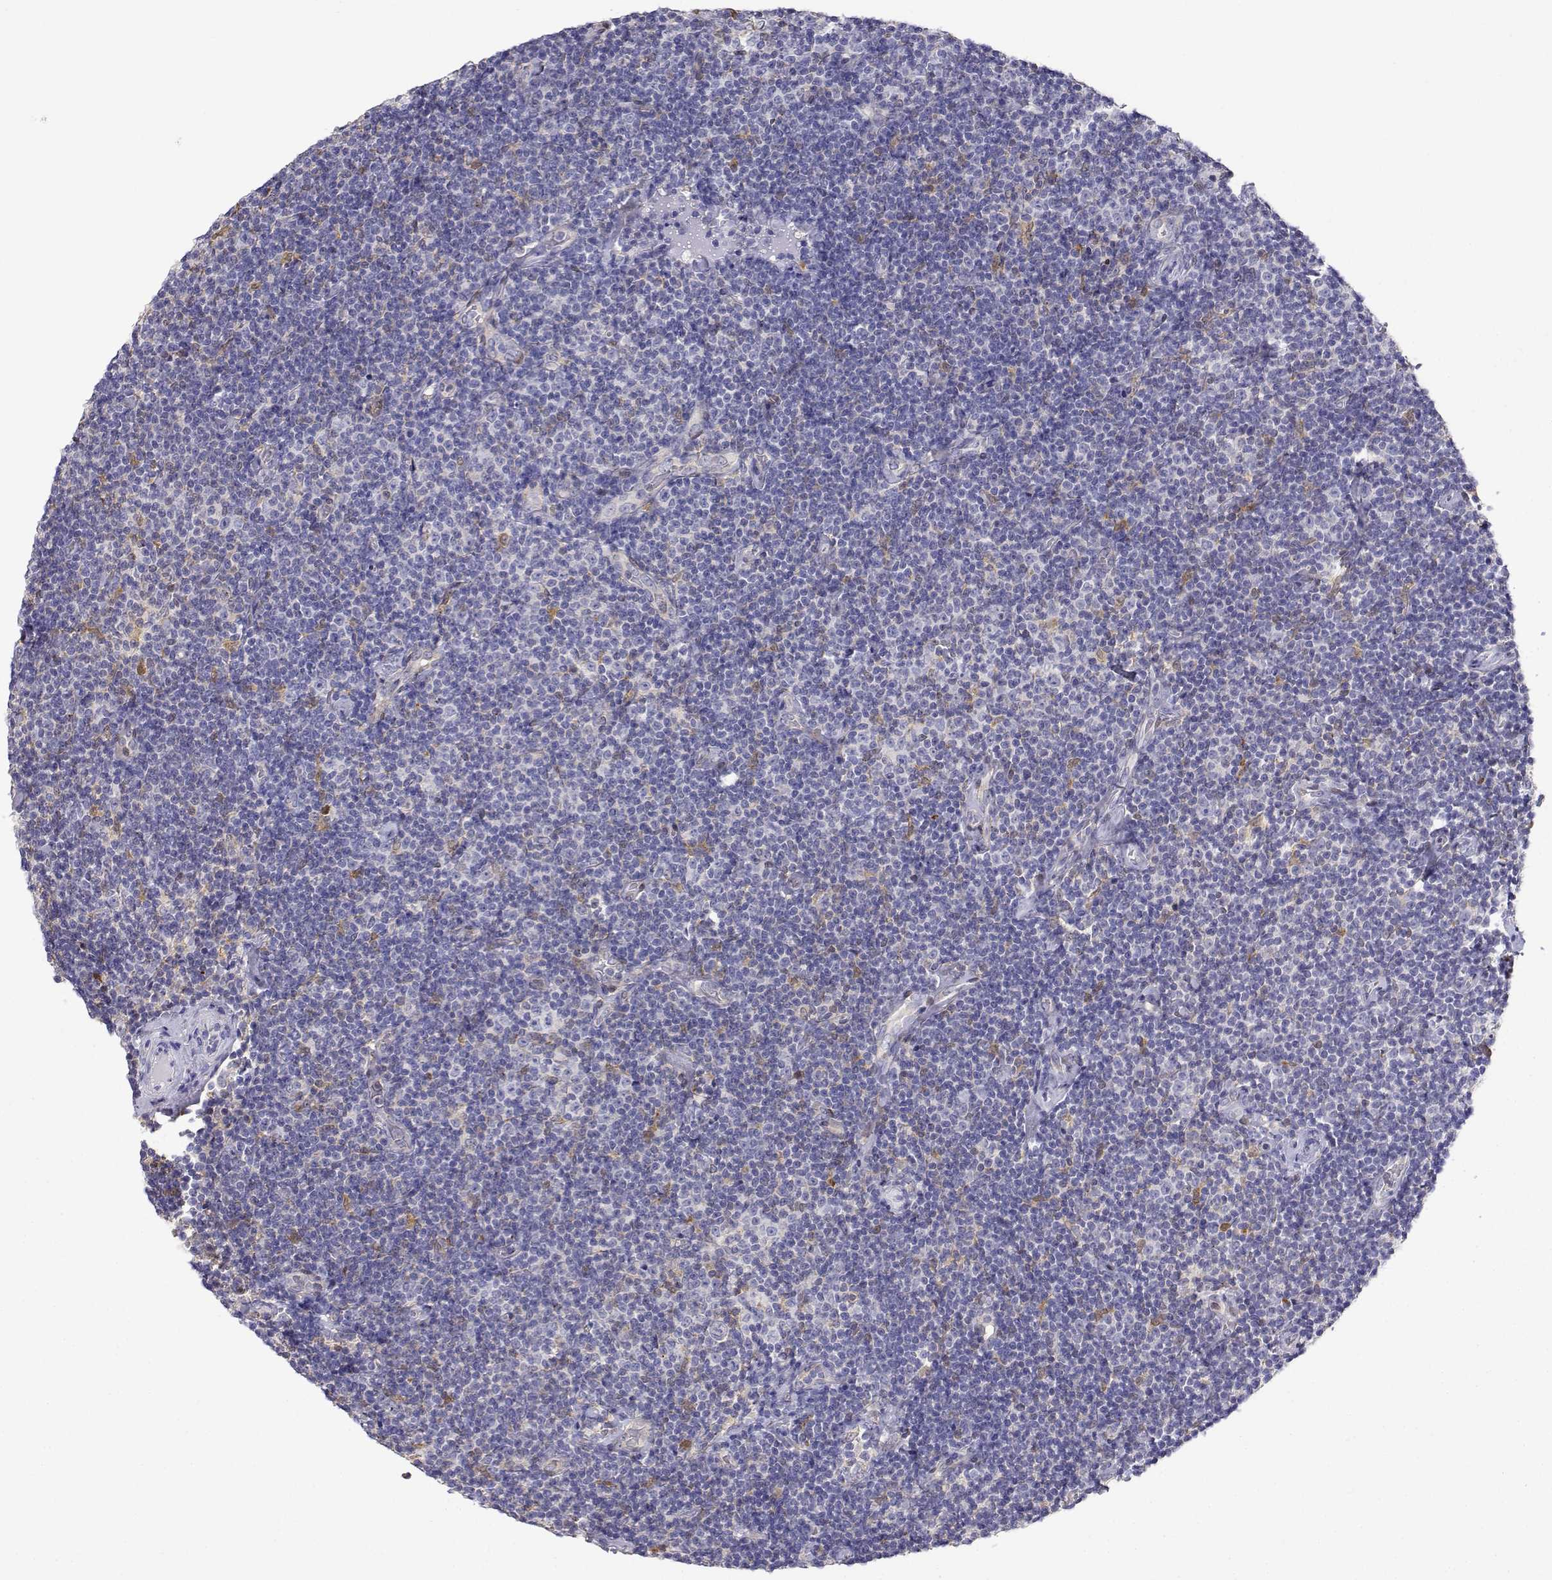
{"staining": {"intensity": "negative", "quantity": "none", "location": "none"}, "tissue": "lymphoma", "cell_type": "Tumor cells", "image_type": "cancer", "snomed": [{"axis": "morphology", "description": "Malignant lymphoma, non-Hodgkin's type, Low grade"}, {"axis": "topography", "description": "Lymph node"}], "caption": "Immunohistochemistry (IHC) micrograph of human lymphoma stained for a protein (brown), which reveals no expression in tumor cells.", "gene": "ADA", "patient": {"sex": "male", "age": 81}}